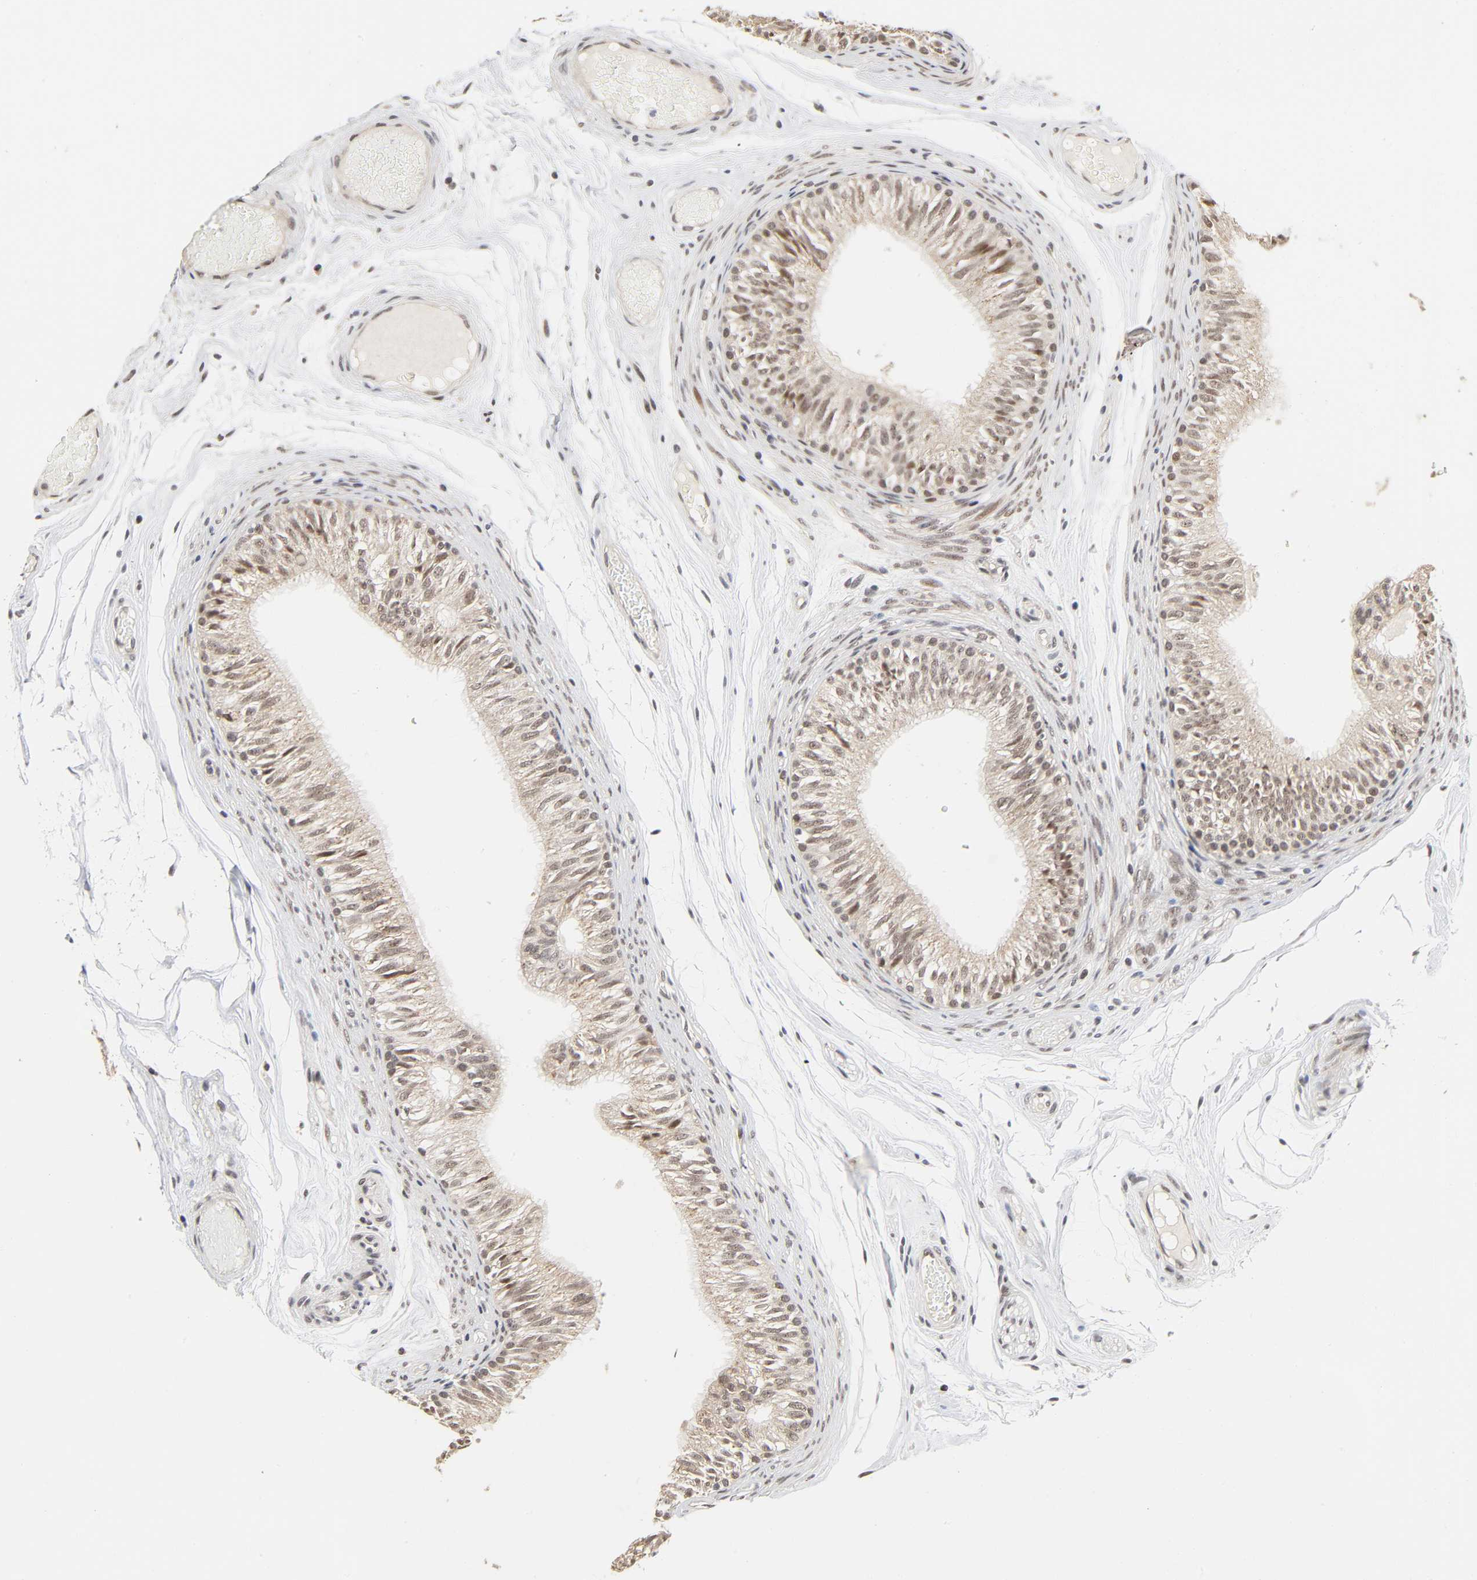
{"staining": {"intensity": "moderate", "quantity": ">75%", "location": "cytoplasmic/membranous,nuclear"}, "tissue": "epididymis", "cell_type": "Glandular cells", "image_type": "normal", "snomed": [{"axis": "morphology", "description": "Normal tissue, NOS"}, {"axis": "topography", "description": "Testis"}, {"axis": "topography", "description": "Epididymis"}], "caption": "A high-resolution histopathology image shows immunohistochemistry (IHC) staining of benign epididymis, which shows moderate cytoplasmic/membranous,nuclear staining in about >75% of glandular cells.", "gene": "ZKSCAN8", "patient": {"sex": "male", "age": 36}}